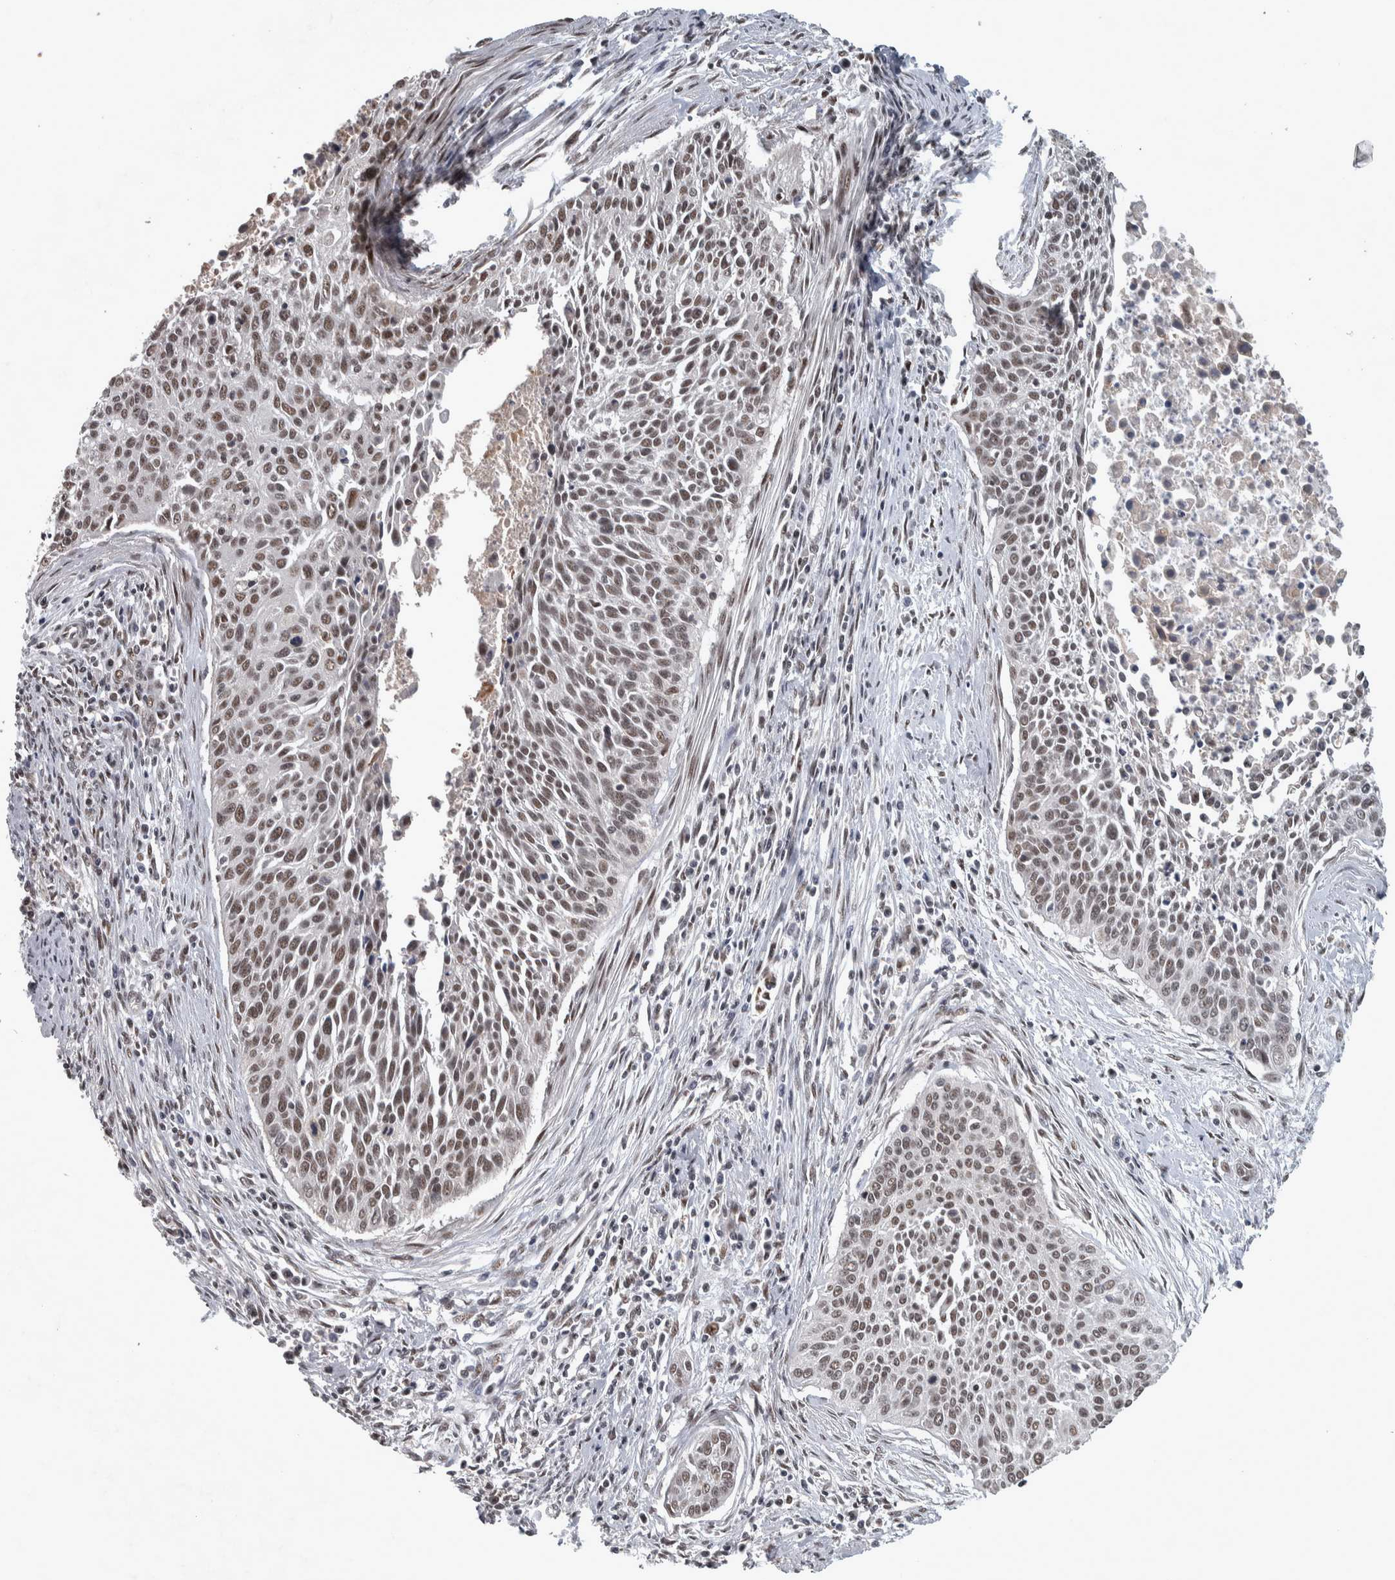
{"staining": {"intensity": "moderate", "quantity": ">75%", "location": "nuclear"}, "tissue": "cervical cancer", "cell_type": "Tumor cells", "image_type": "cancer", "snomed": [{"axis": "morphology", "description": "Squamous cell carcinoma, NOS"}, {"axis": "topography", "description": "Cervix"}], "caption": "A high-resolution histopathology image shows immunohistochemistry staining of cervical cancer, which reveals moderate nuclear positivity in about >75% of tumor cells.", "gene": "DDX42", "patient": {"sex": "female", "age": 55}}